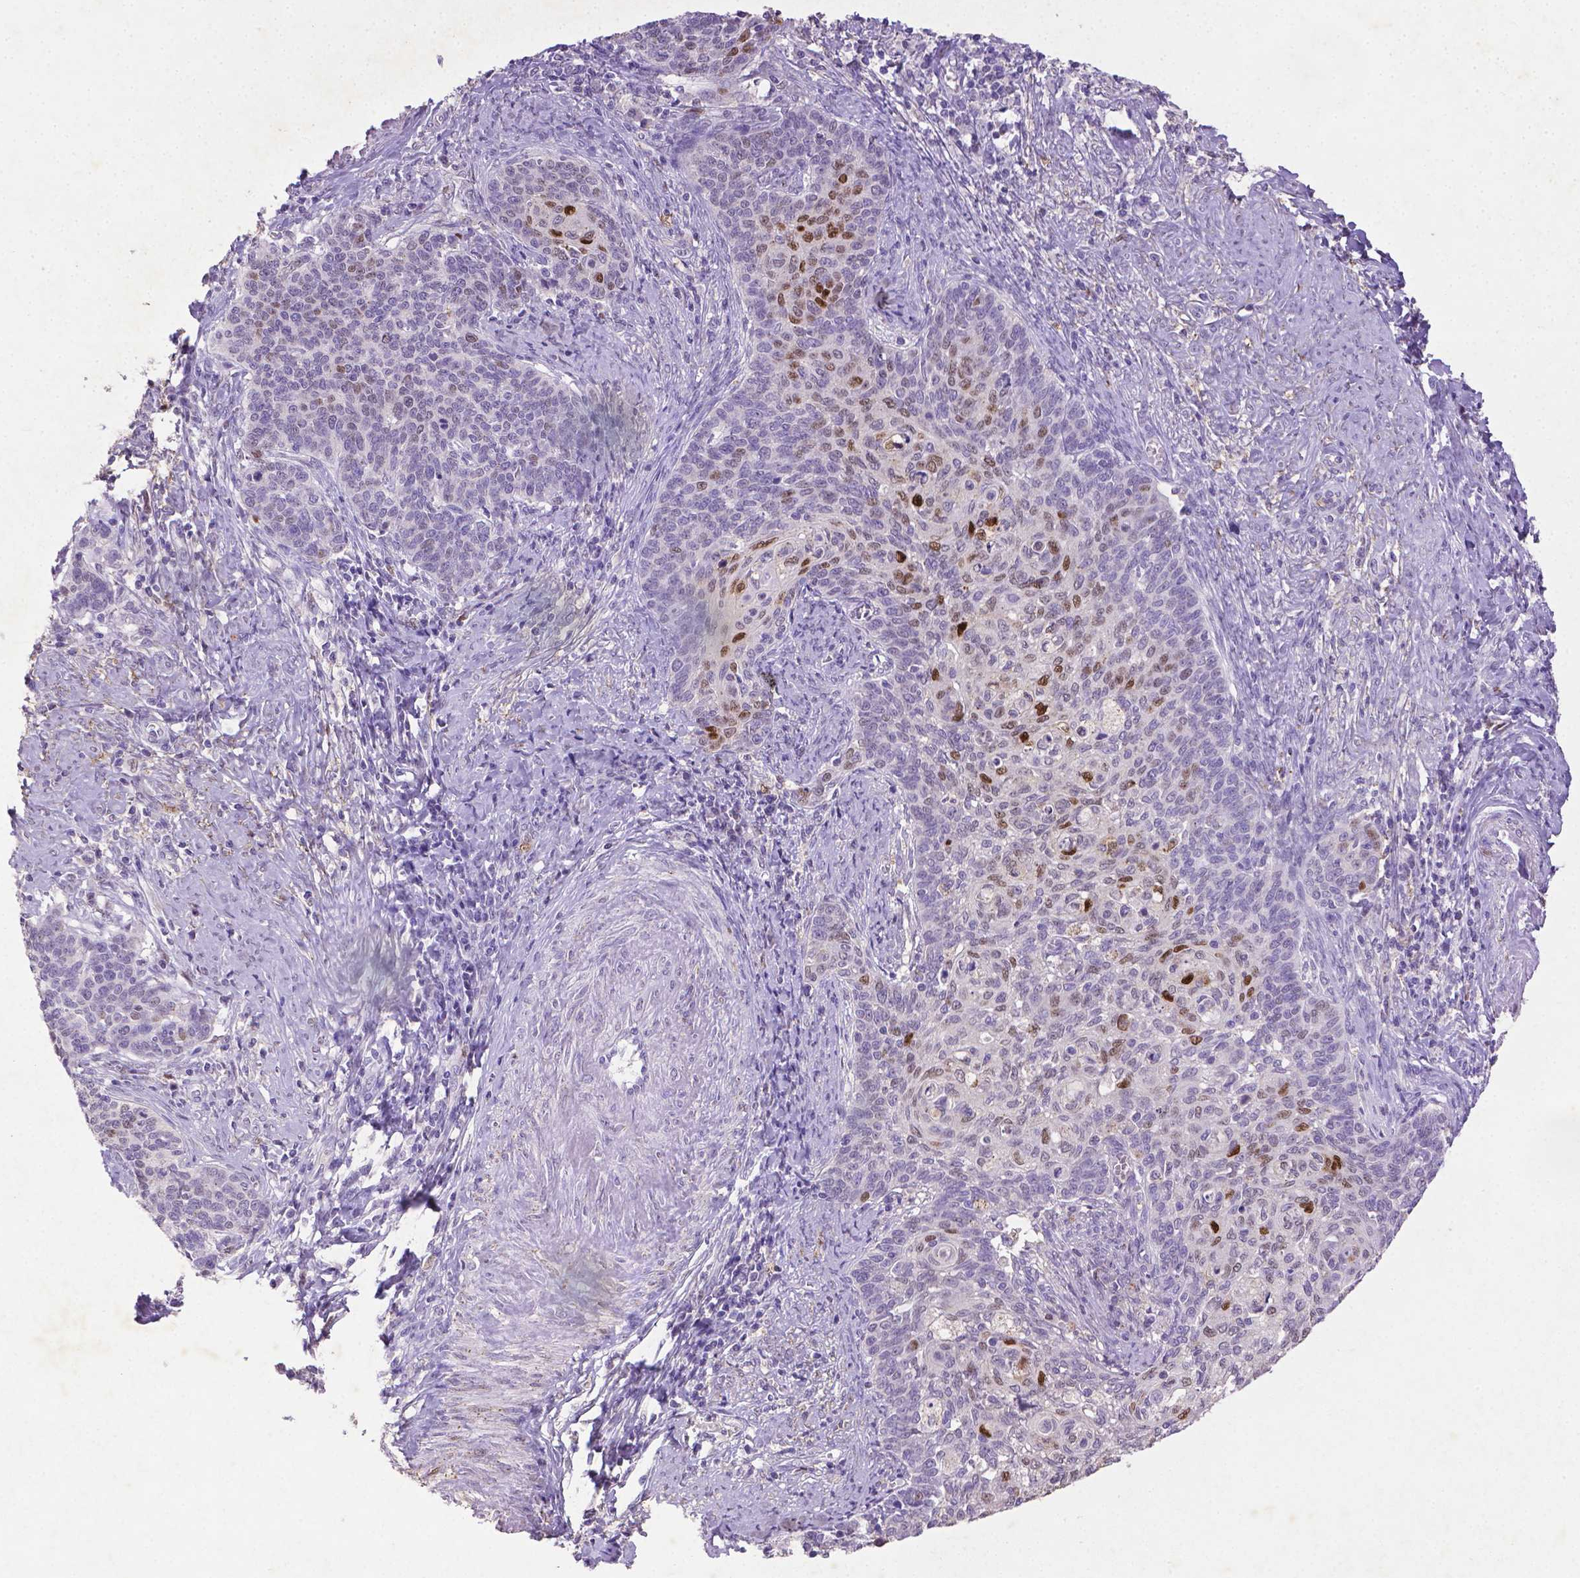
{"staining": {"intensity": "strong", "quantity": "25%-75%", "location": "nuclear"}, "tissue": "cervical cancer", "cell_type": "Tumor cells", "image_type": "cancer", "snomed": [{"axis": "morphology", "description": "Normal tissue, NOS"}, {"axis": "morphology", "description": "Squamous cell carcinoma, NOS"}, {"axis": "topography", "description": "Cervix"}], "caption": "Strong nuclear expression is appreciated in about 25%-75% of tumor cells in cervical cancer.", "gene": "CDKN1A", "patient": {"sex": "female", "age": 39}}